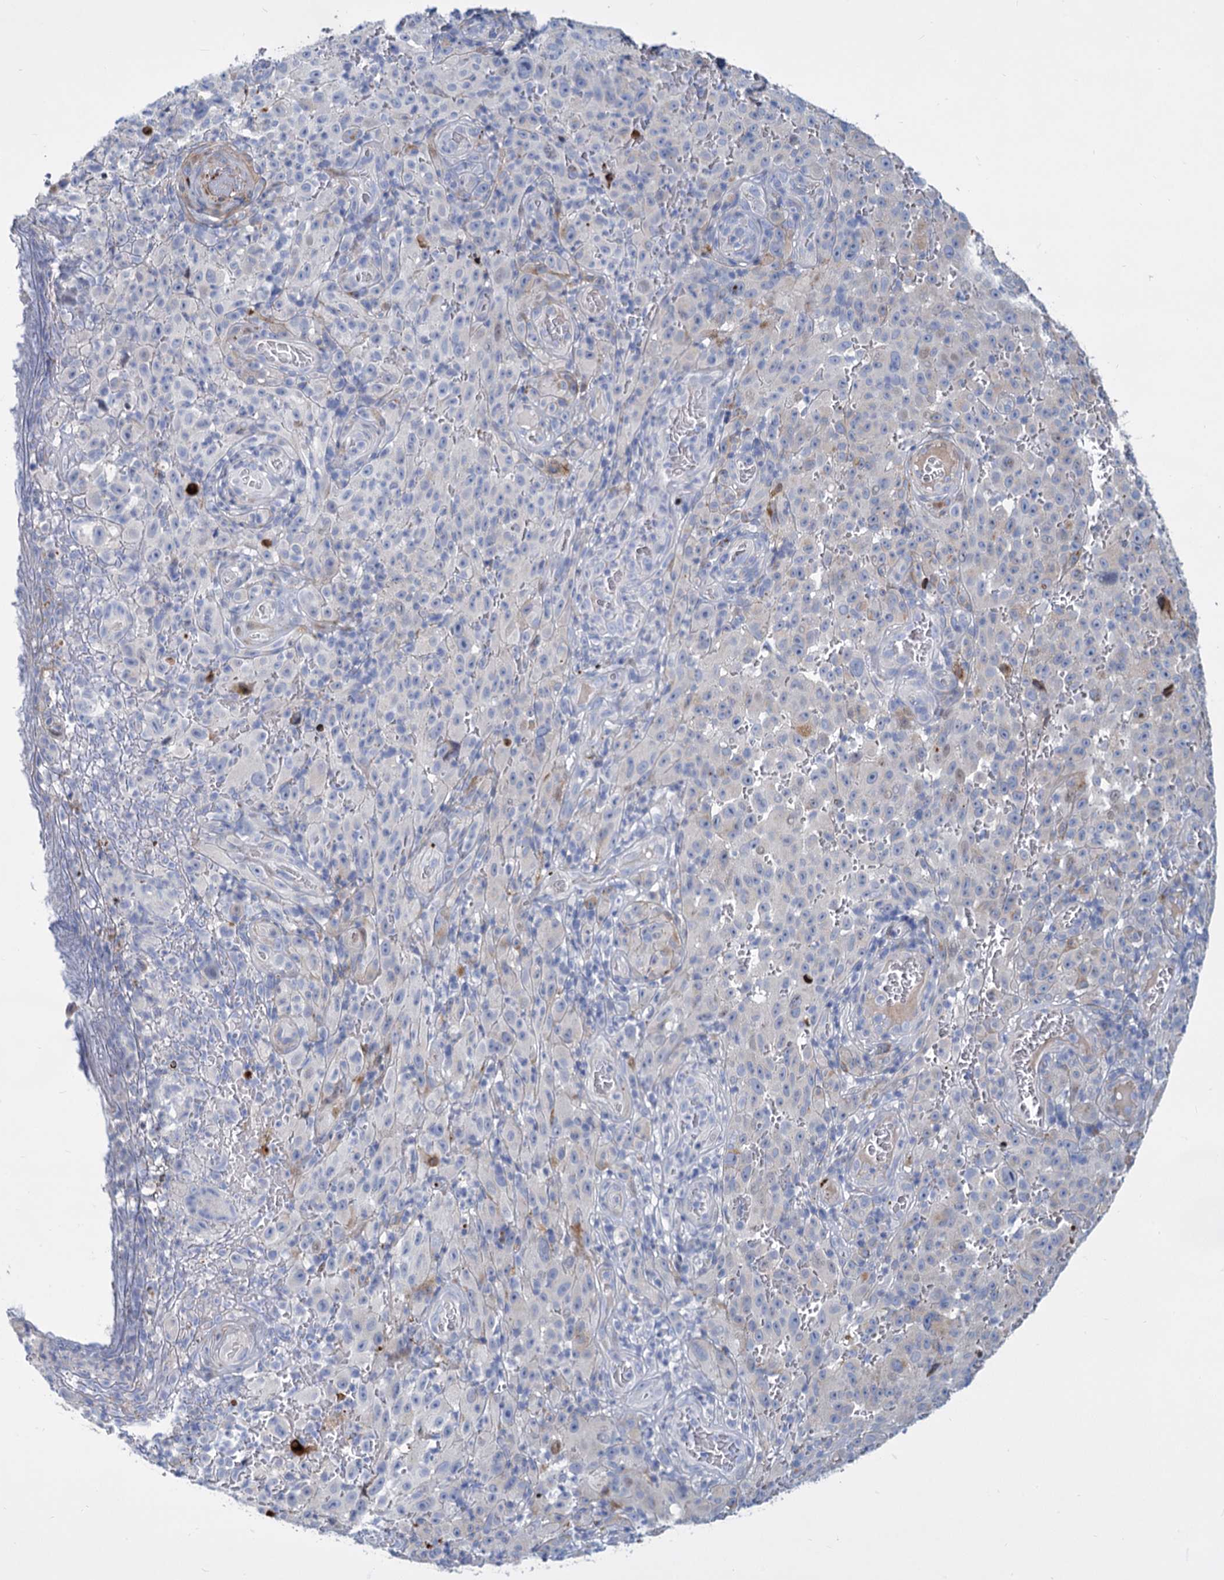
{"staining": {"intensity": "negative", "quantity": "none", "location": "none"}, "tissue": "melanoma", "cell_type": "Tumor cells", "image_type": "cancer", "snomed": [{"axis": "morphology", "description": "Malignant melanoma, NOS"}, {"axis": "topography", "description": "Skin"}], "caption": "Melanoma was stained to show a protein in brown. There is no significant staining in tumor cells.", "gene": "TRIM77", "patient": {"sex": "female", "age": 82}}